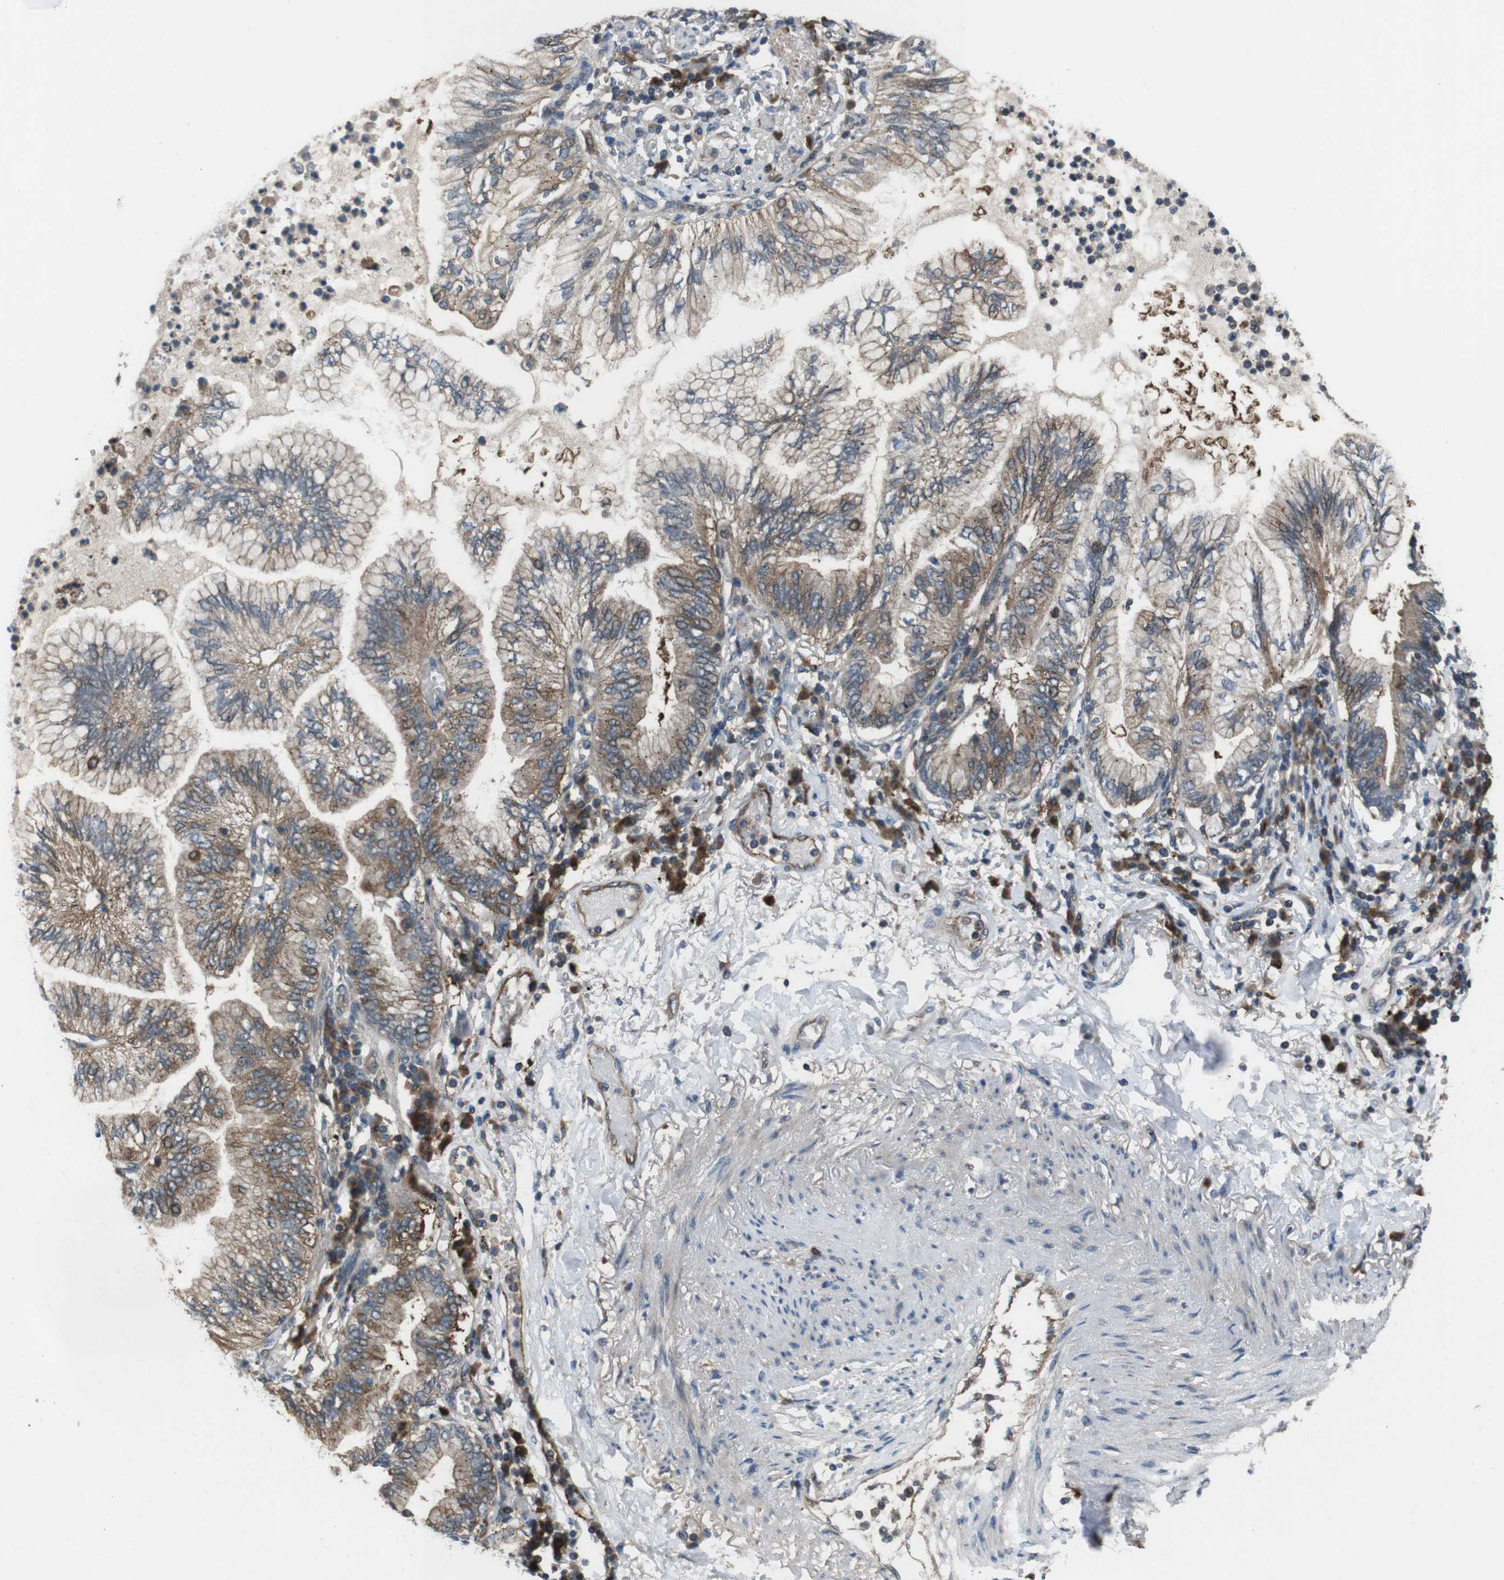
{"staining": {"intensity": "moderate", "quantity": "25%-75%", "location": "cytoplasmic/membranous"}, "tissue": "lung cancer", "cell_type": "Tumor cells", "image_type": "cancer", "snomed": [{"axis": "morphology", "description": "Normal tissue, NOS"}, {"axis": "morphology", "description": "Adenocarcinoma, NOS"}, {"axis": "topography", "description": "Bronchus"}, {"axis": "topography", "description": "Lung"}], "caption": "Immunohistochemical staining of human lung cancer reveals medium levels of moderate cytoplasmic/membranous protein staining in approximately 25%-75% of tumor cells. (DAB = brown stain, brightfield microscopy at high magnification).", "gene": "SLC22A23", "patient": {"sex": "female", "age": 70}}